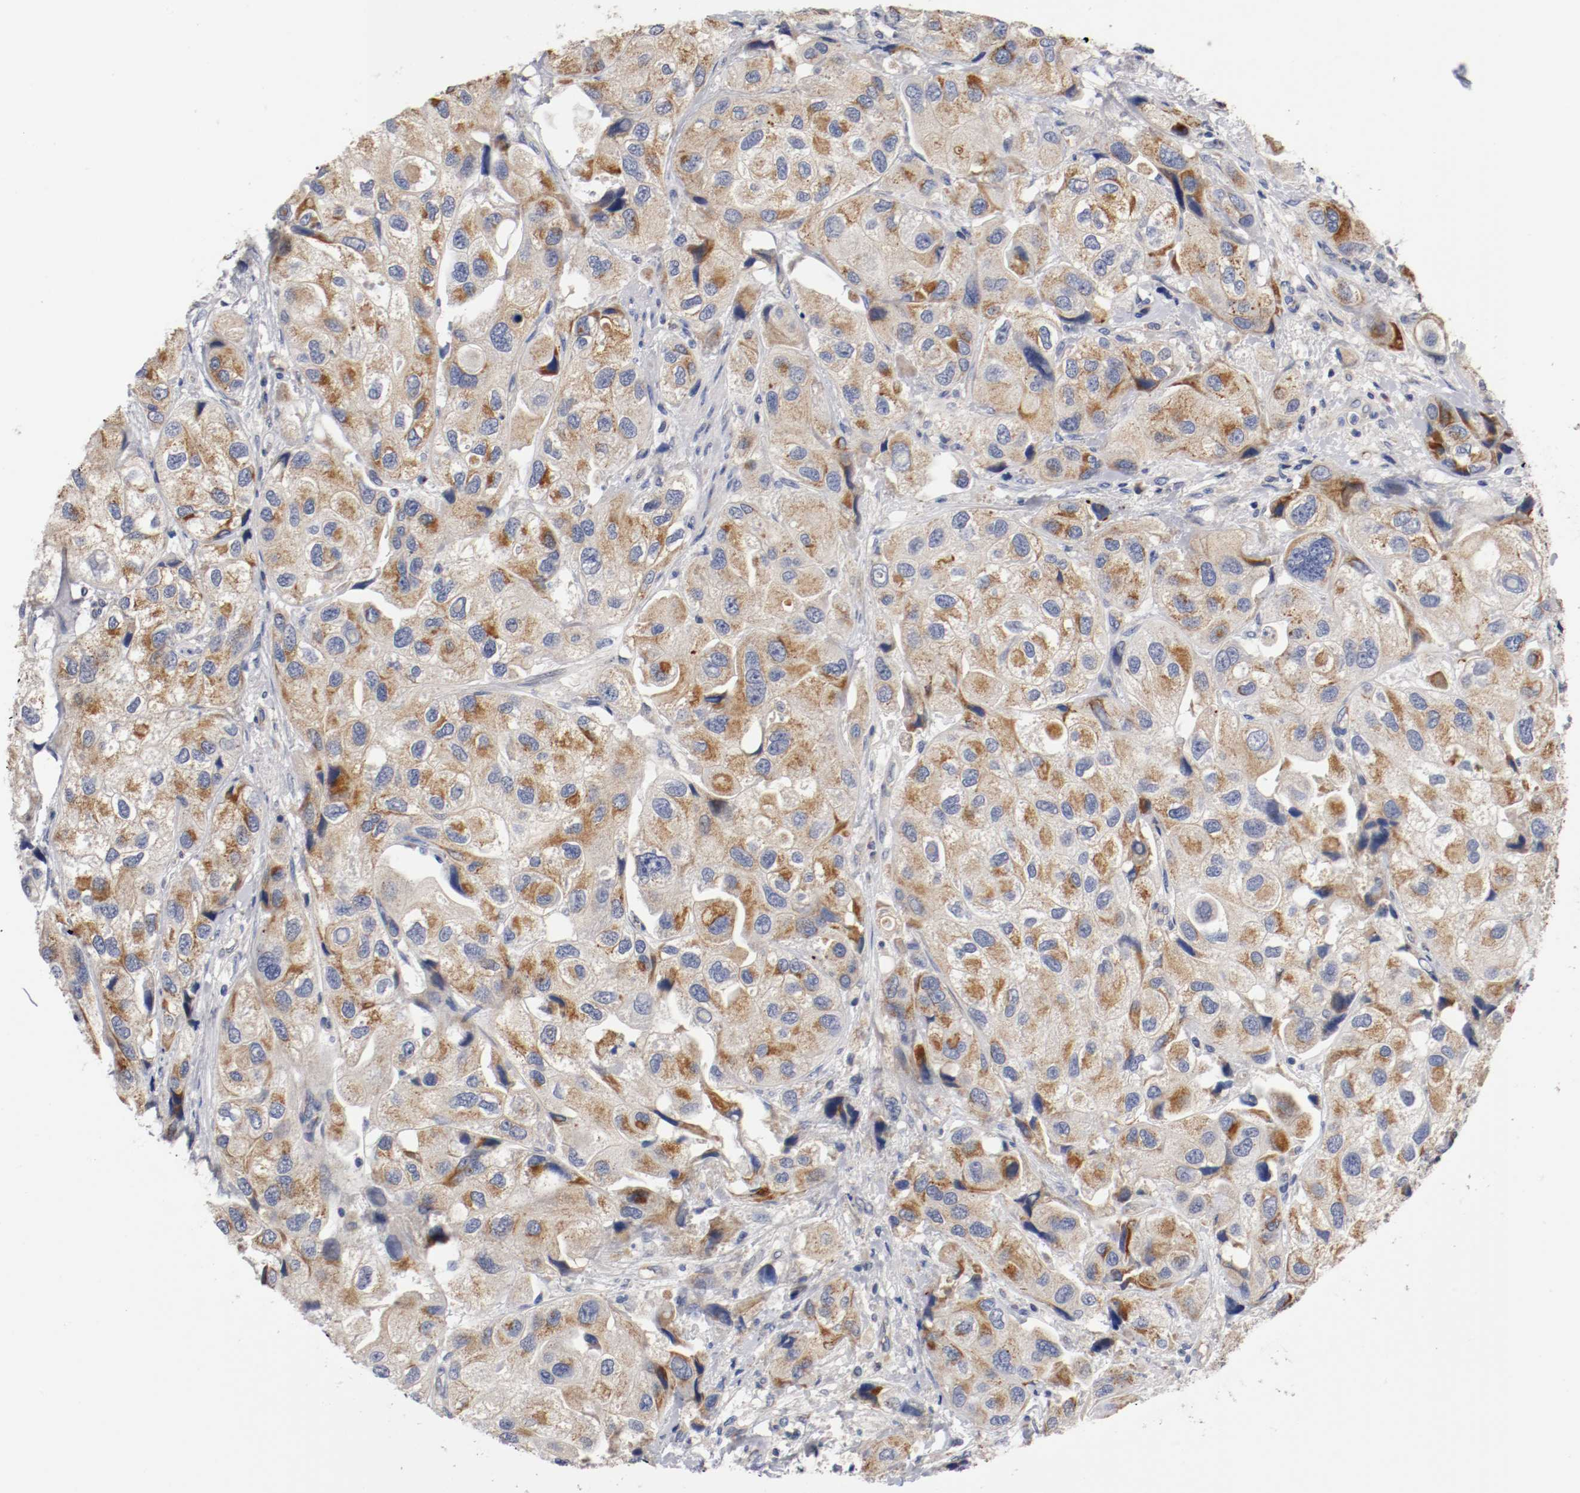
{"staining": {"intensity": "moderate", "quantity": ">75%", "location": "cytoplasmic/membranous"}, "tissue": "urothelial cancer", "cell_type": "Tumor cells", "image_type": "cancer", "snomed": [{"axis": "morphology", "description": "Urothelial carcinoma, High grade"}, {"axis": "topography", "description": "Urinary bladder"}], "caption": "Protein expression analysis of human urothelial cancer reveals moderate cytoplasmic/membranous staining in about >75% of tumor cells.", "gene": "PCSK6", "patient": {"sex": "female", "age": 64}}